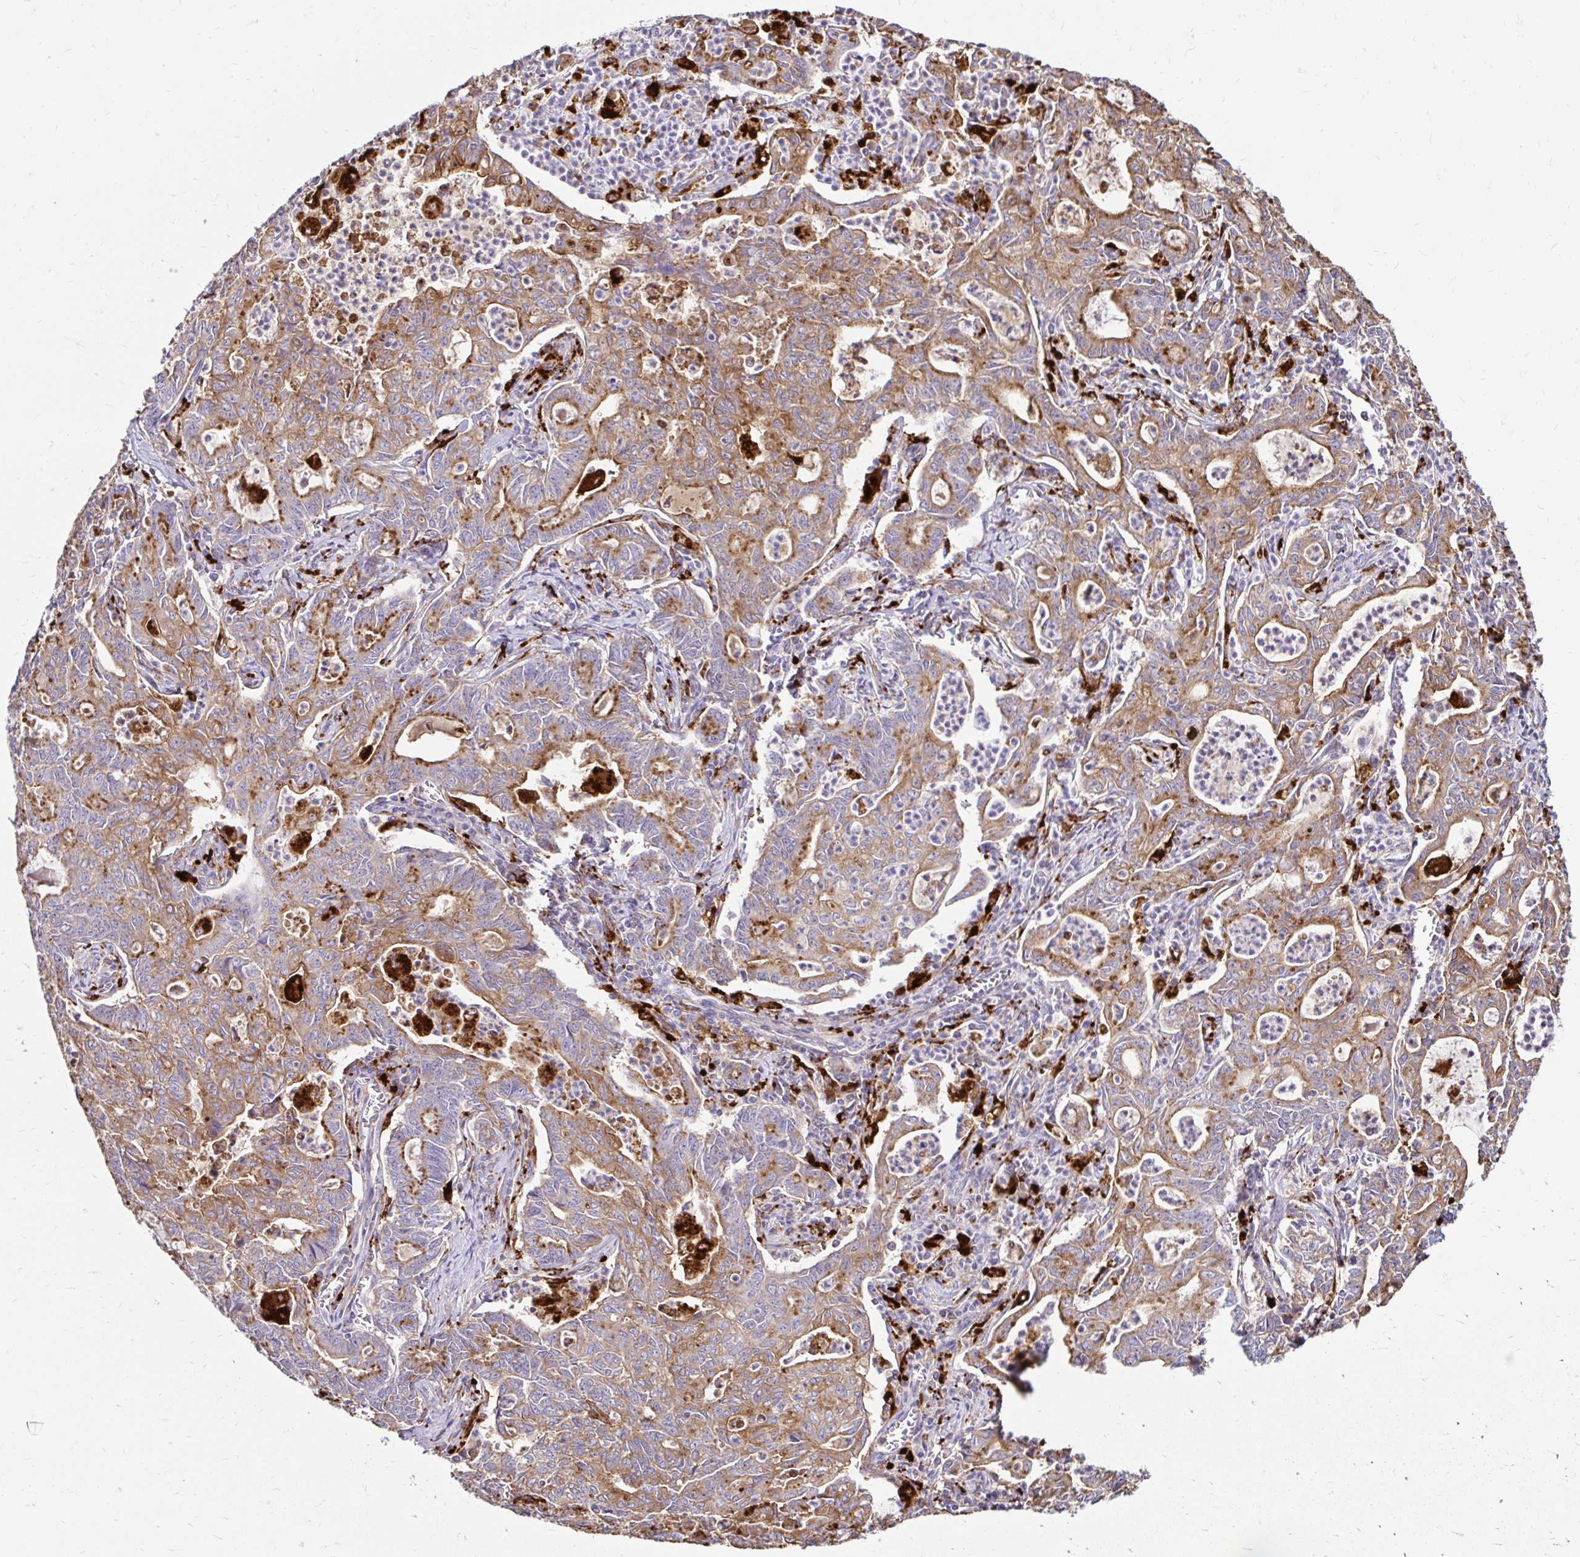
{"staining": {"intensity": "moderate", "quantity": ">75%", "location": "cytoplasmic/membranous"}, "tissue": "stomach cancer", "cell_type": "Tumor cells", "image_type": "cancer", "snomed": [{"axis": "morphology", "description": "Adenocarcinoma, NOS"}, {"axis": "topography", "description": "Stomach, upper"}], "caption": "A photomicrograph of stomach cancer (adenocarcinoma) stained for a protein demonstrates moderate cytoplasmic/membranous brown staining in tumor cells.", "gene": "FUCA1", "patient": {"sex": "female", "age": 79}}